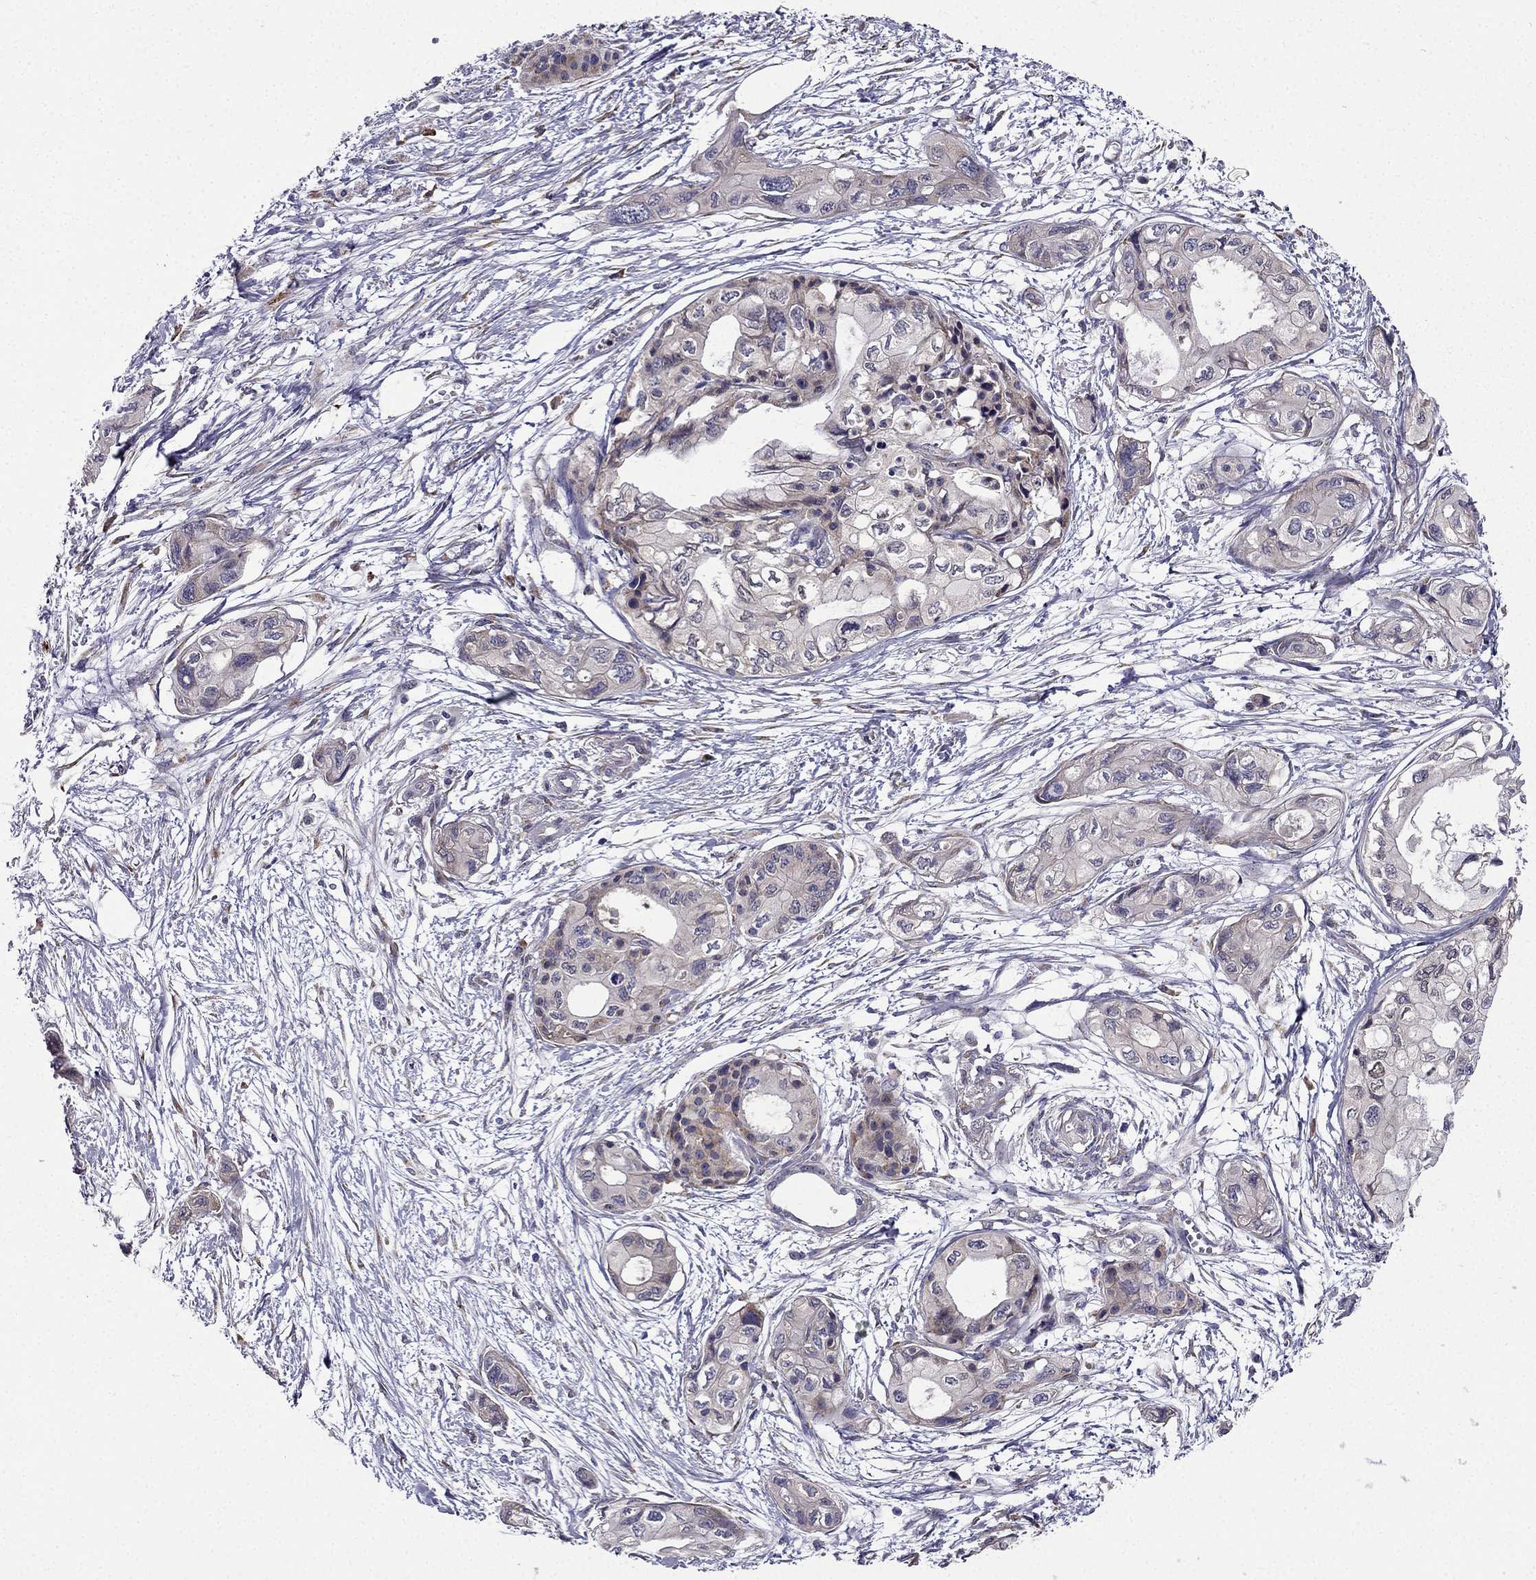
{"staining": {"intensity": "weak", "quantity": "<25%", "location": "cytoplasmic/membranous"}, "tissue": "pancreatic cancer", "cell_type": "Tumor cells", "image_type": "cancer", "snomed": [{"axis": "morphology", "description": "Adenocarcinoma, NOS"}, {"axis": "topography", "description": "Pancreas"}], "caption": "The immunohistochemistry (IHC) histopathology image has no significant staining in tumor cells of adenocarcinoma (pancreatic) tissue.", "gene": "ARHGEF28", "patient": {"sex": "female", "age": 76}}